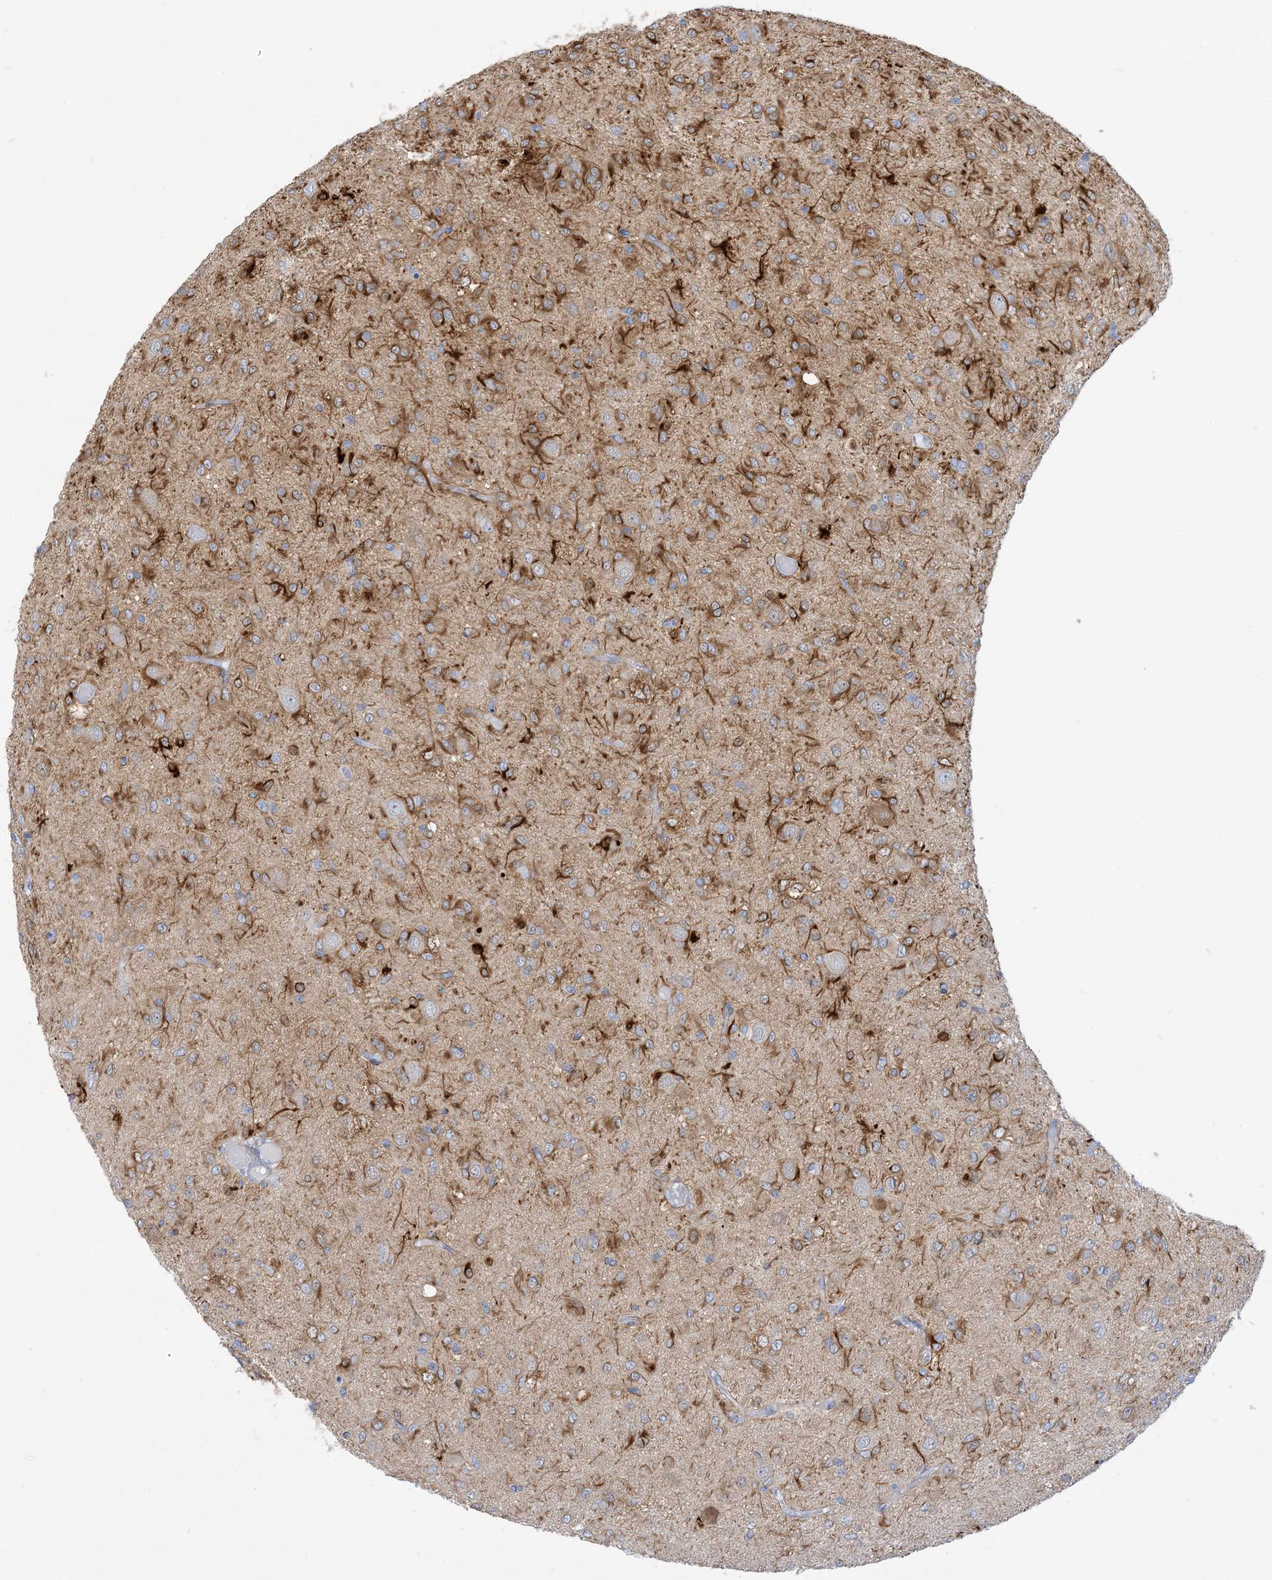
{"staining": {"intensity": "moderate", "quantity": "25%-75%", "location": "cytoplasmic/membranous"}, "tissue": "glioma", "cell_type": "Tumor cells", "image_type": "cancer", "snomed": [{"axis": "morphology", "description": "Glioma, malignant, High grade"}, {"axis": "topography", "description": "Brain"}], "caption": "An immunohistochemistry image of neoplastic tissue is shown. Protein staining in brown highlights moderate cytoplasmic/membranous positivity in malignant high-grade glioma within tumor cells. (DAB IHC, brown staining for protein, blue staining for nuclei).", "gene": "MARS2", "patient": {"sex": "female", "age": 59}}